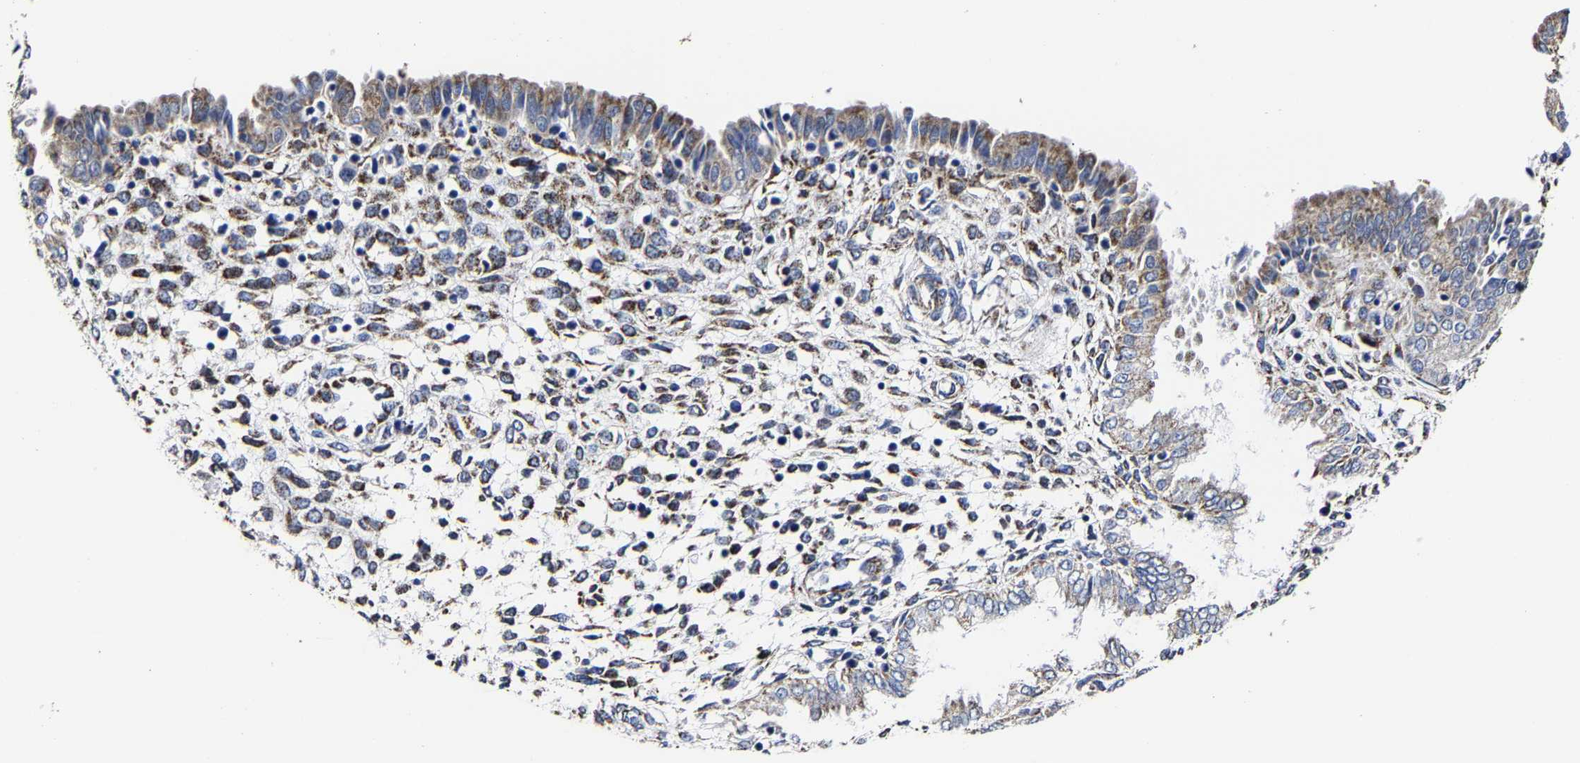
{"staining": {"intensity": "moderate", "quantity": "<25%", "location": "cytoplasmic/membranous"}, "tissue": "endometrium", "cell_type": "Cells in endometrial stroma", "image_type": "normal", "snomed": [{"axis": "morphology", "description": "Normal tissue, NOS"}, {"axis": "topography", "description": "Endometrium"}], "caption": "This histopathology image reveals immunohistochemistry staining of benign human endometrium, with low moderate cytoplasmic/membranous expression in about <25% of cells in endometrial stroma.", "gene": "AASS", "patient": {"sex": "female", "age": 33}}